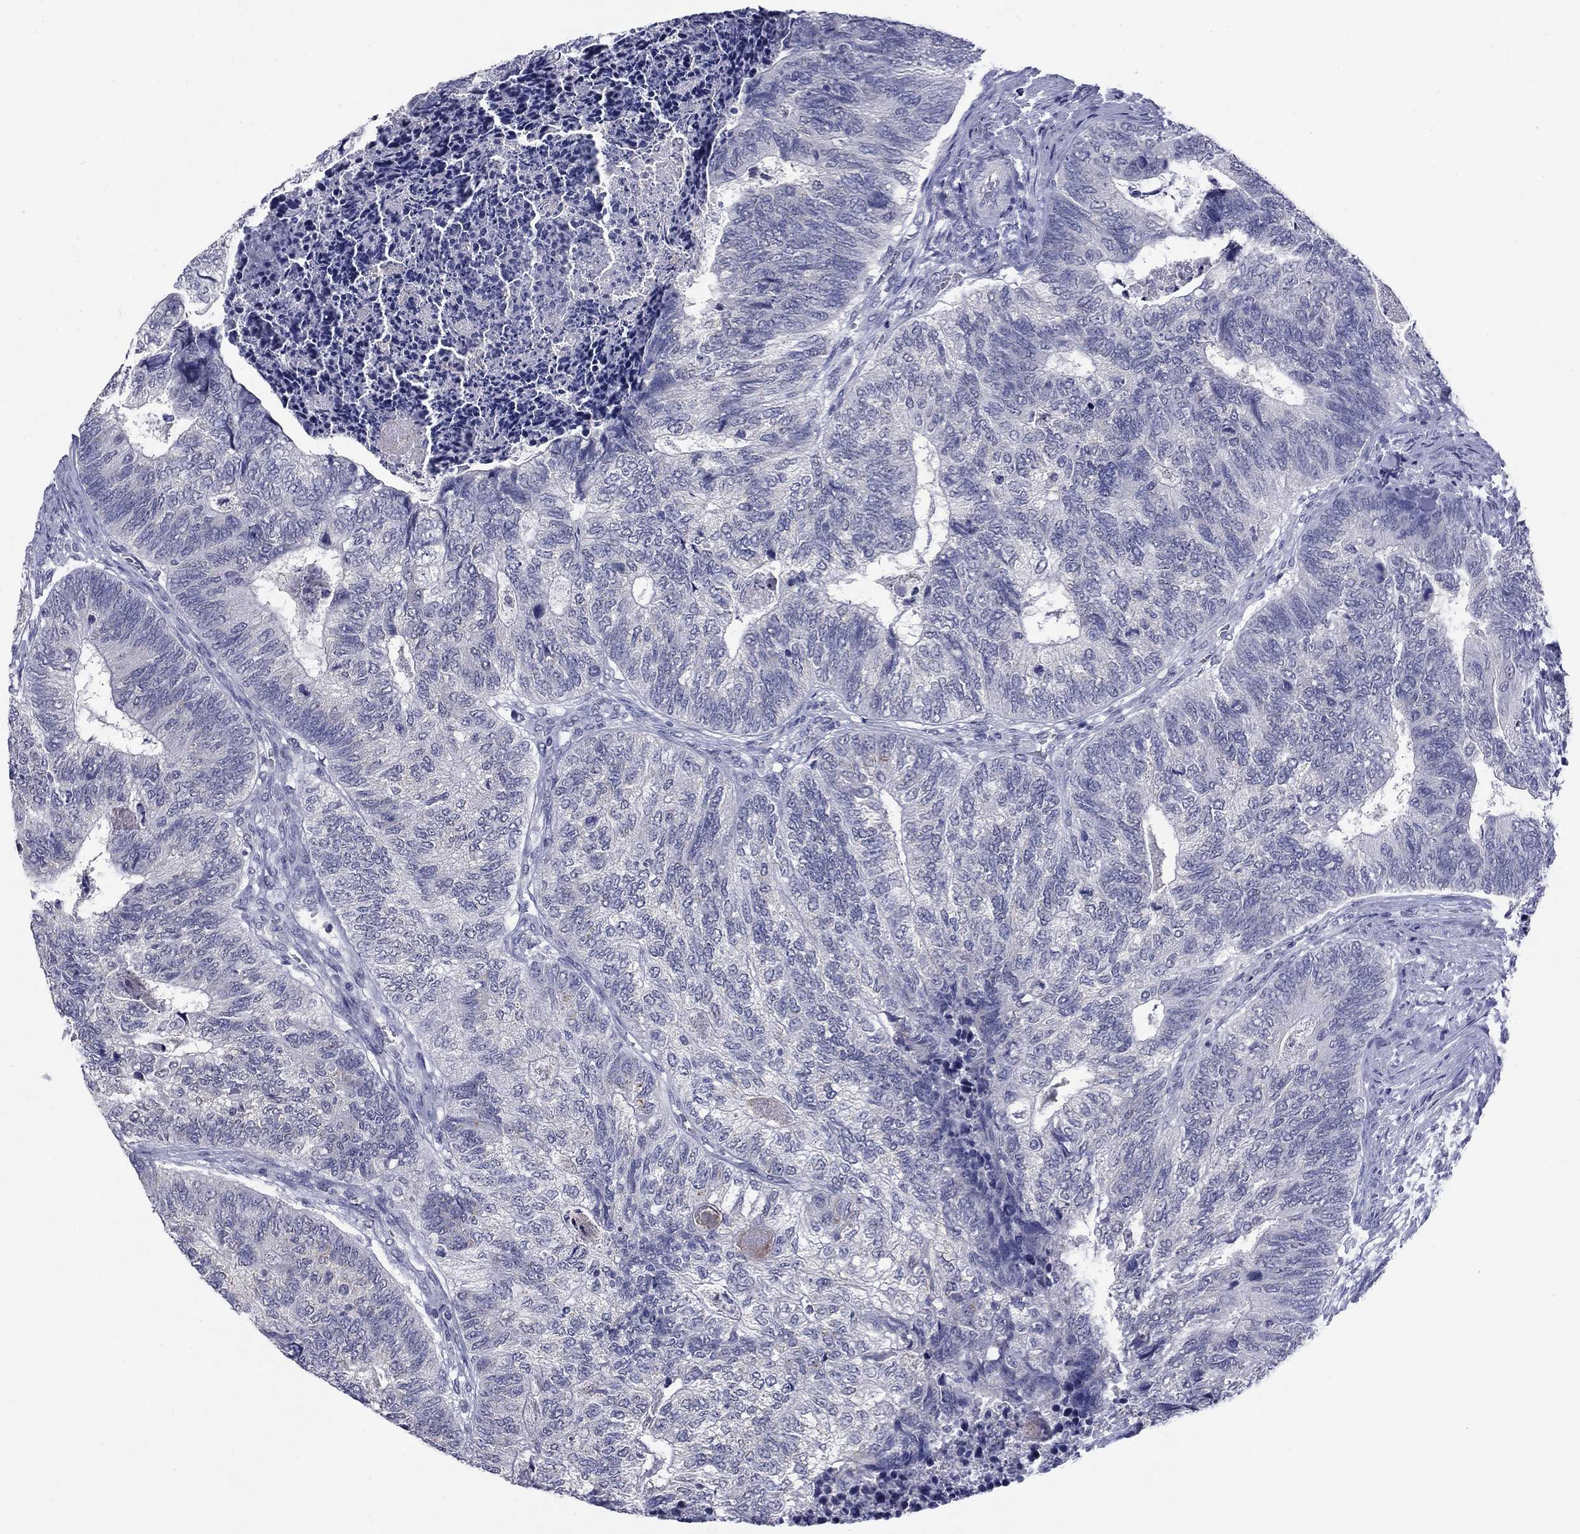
{"staining": {"intensity": "negative", "quantity": "none", "location": "none"}, "tissue": "colorectal cancer", "cell_type": "Tumor cells", "image_type": "cancer", "snomed": [{"axis": "morphology", "description": "Adenocarcinoma, NOS"}, {"axis": "topography", "description": "Colon"}], "caption": "Tumor cells show no significant staining in colorectal cancer.", "gene": "HAO1", "patient": {"sex": "female", "age": 67}}